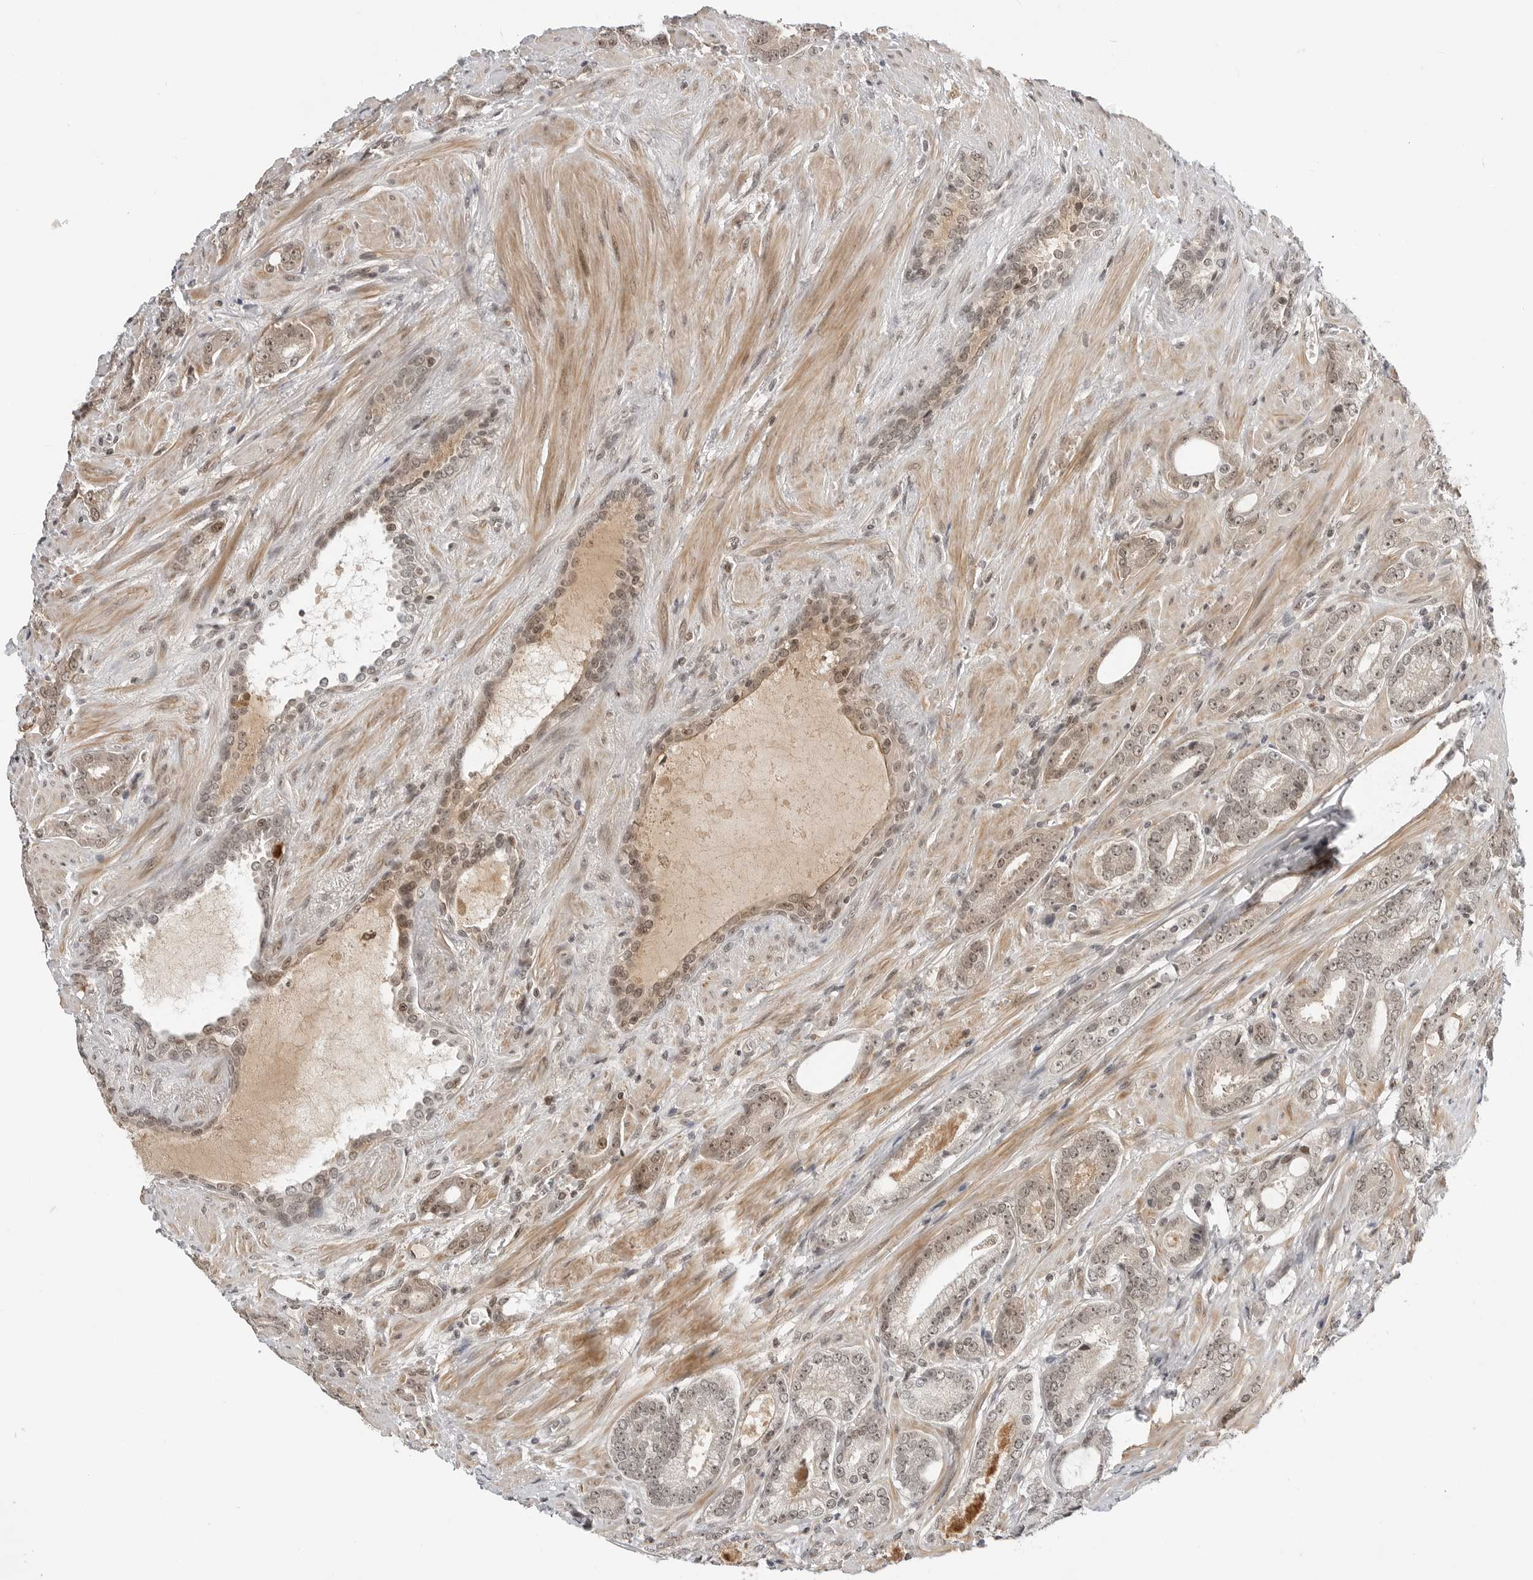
{"staining": {"intensity": "weak", "quantity": ">75%", "location": "nuclear"}, "tissue": "prostate cancer", "cell_type": "Tumor cells", "image_type": "cancer", "snomed": [{"axis": "morphology", "description": "Adenocarcinoma, High grade"}, {"axis": "topography", "description": "Prostate"}], "caption": "A photomicrograph showing weak nuclear positivity in approximately >75% of tumor cells in prostate cancer, as visualized by brown immunohistochemical staining.", "gene": "C8orf33", "patient": {"sex": "male", "age": 73}}